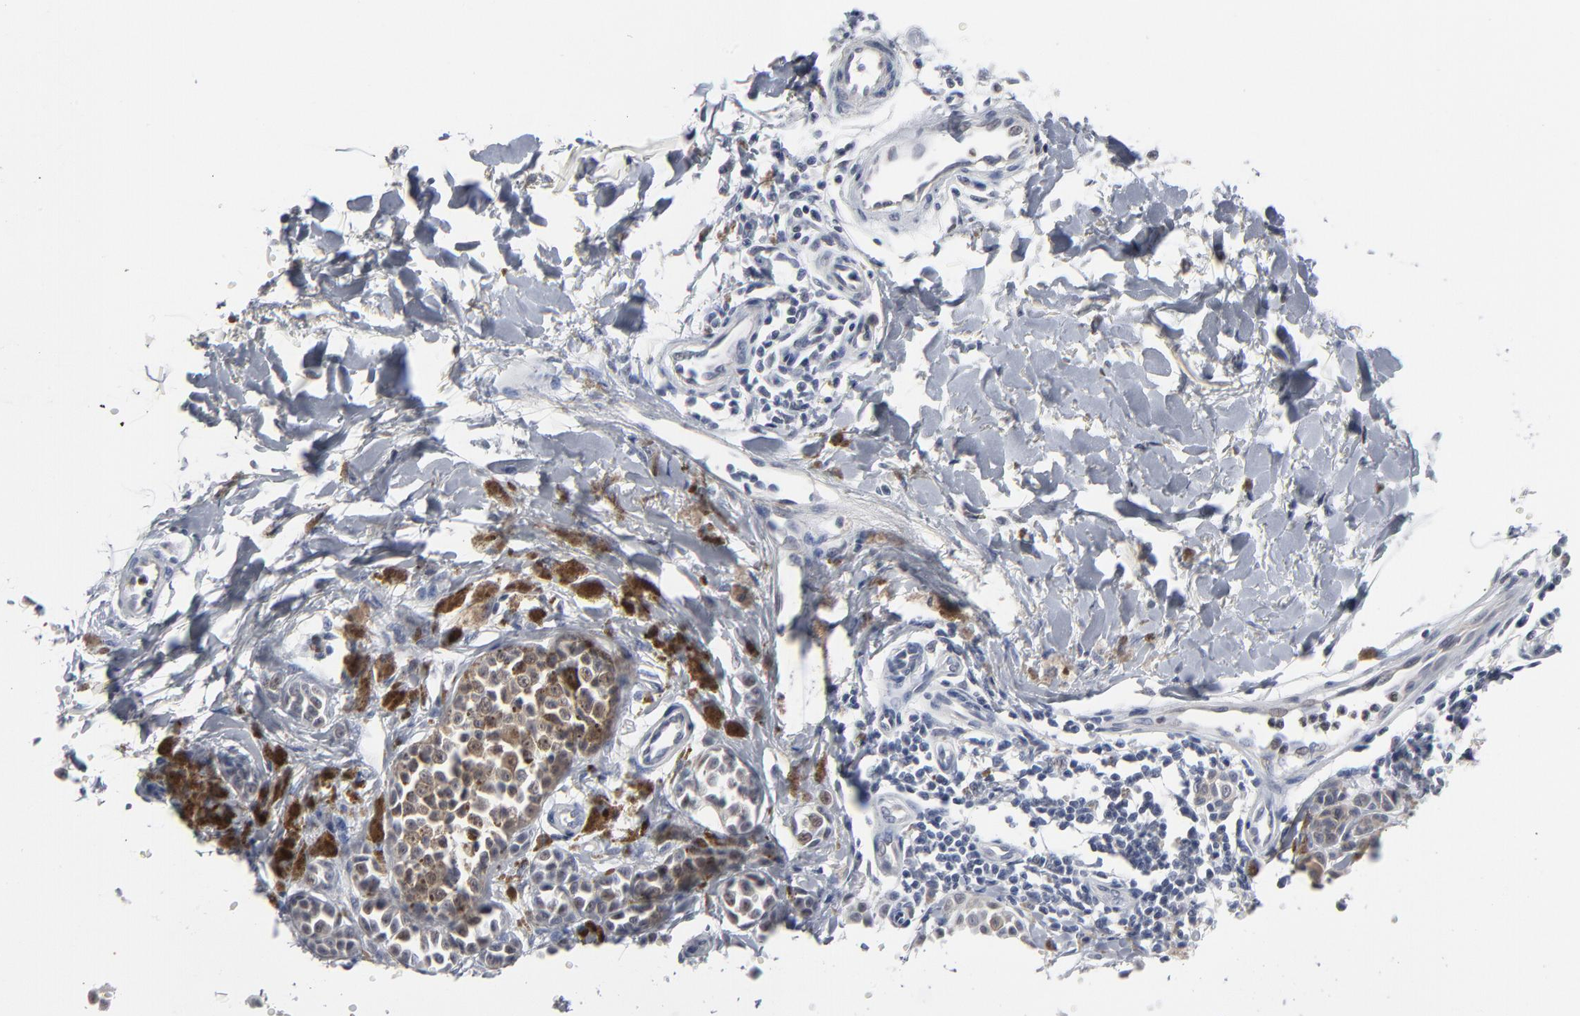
{"staining": {"intensity": "moderate", "quantity": "25%-75%", "location": "cytoplasmic/membranous"}, "tissue": "melanoma", "cell_type": "Tumor cells", "image_type": "cancer", "snomed": [{"axis": "morphology", "description": "Malignant melanoma, NOS"}, {"axis": "topography", "description": "Skin"}], "caption": "Brown immunohistochemical staining in human malignant melanoma demonstrates moderate cytoplasmic/membranous positivity in about 25%-75% of tumor cells.", "gene": "FOXN2", "patient": {"sex": "female", "age": 38}}